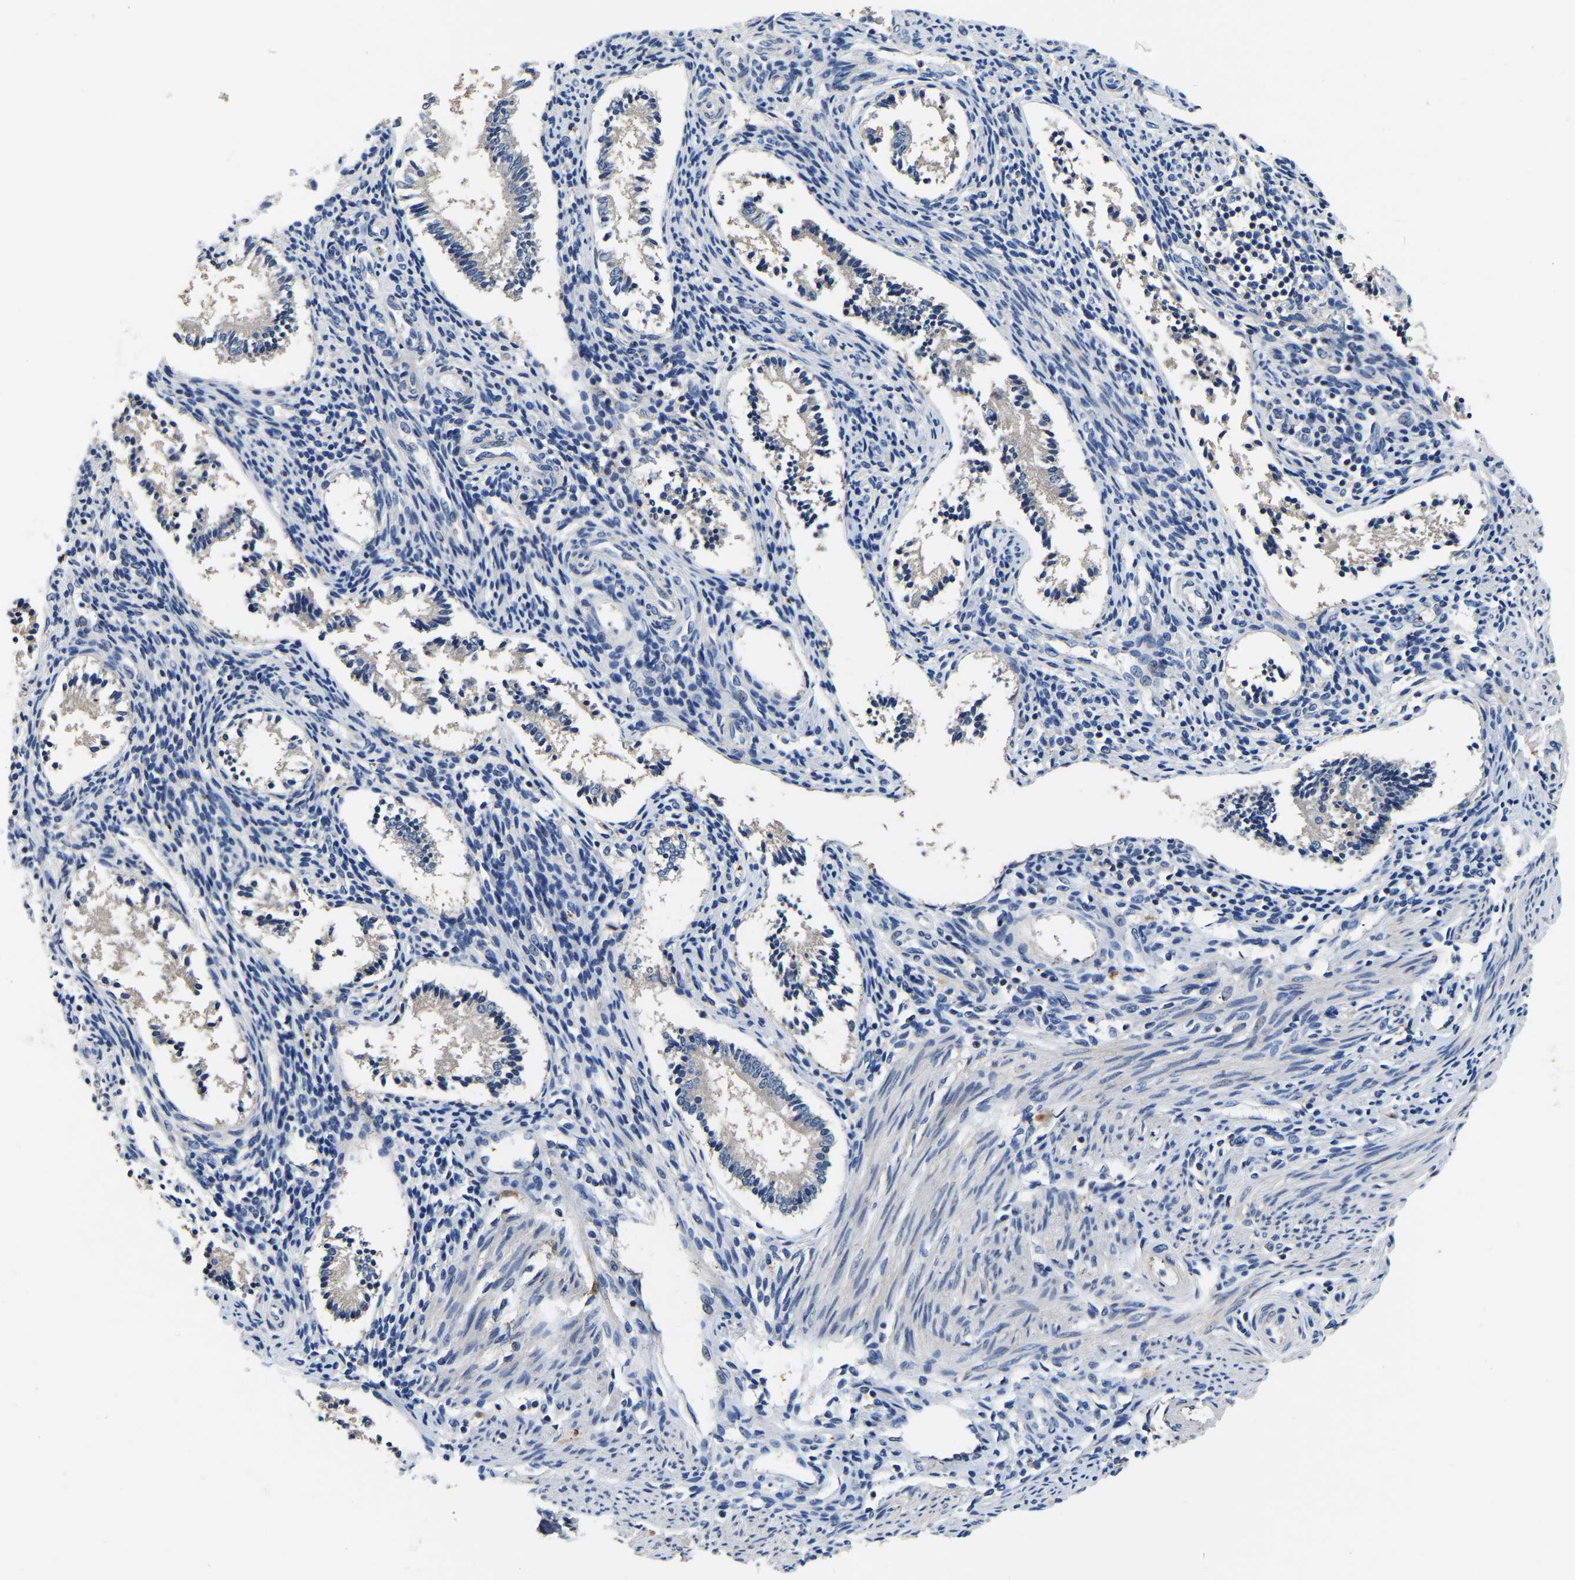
{"staining": {"intensity": "negative", "quantity": "none", "location": "none"}, "tissue": "endometrium", "cell_type": "Cells in endometrial stroma", "image_type": "normal", "snomed": [{"axis": "morphology", "description": "Normal tissue, NOS"}, {"axis": "topography", "description": "Endometrium"}], "caption": "A high-resolution photomicrograph shows immunohistochemistry (IHC) staining of unremarkable endometrium, which displays no significant staining in cells in endometrial stroma. (Brightfield microscopy of DAB immunohistochemistry (IHC) at high magnification).", "gene": "RAB27B", "patient": {"sex": "female", "age": 42}}